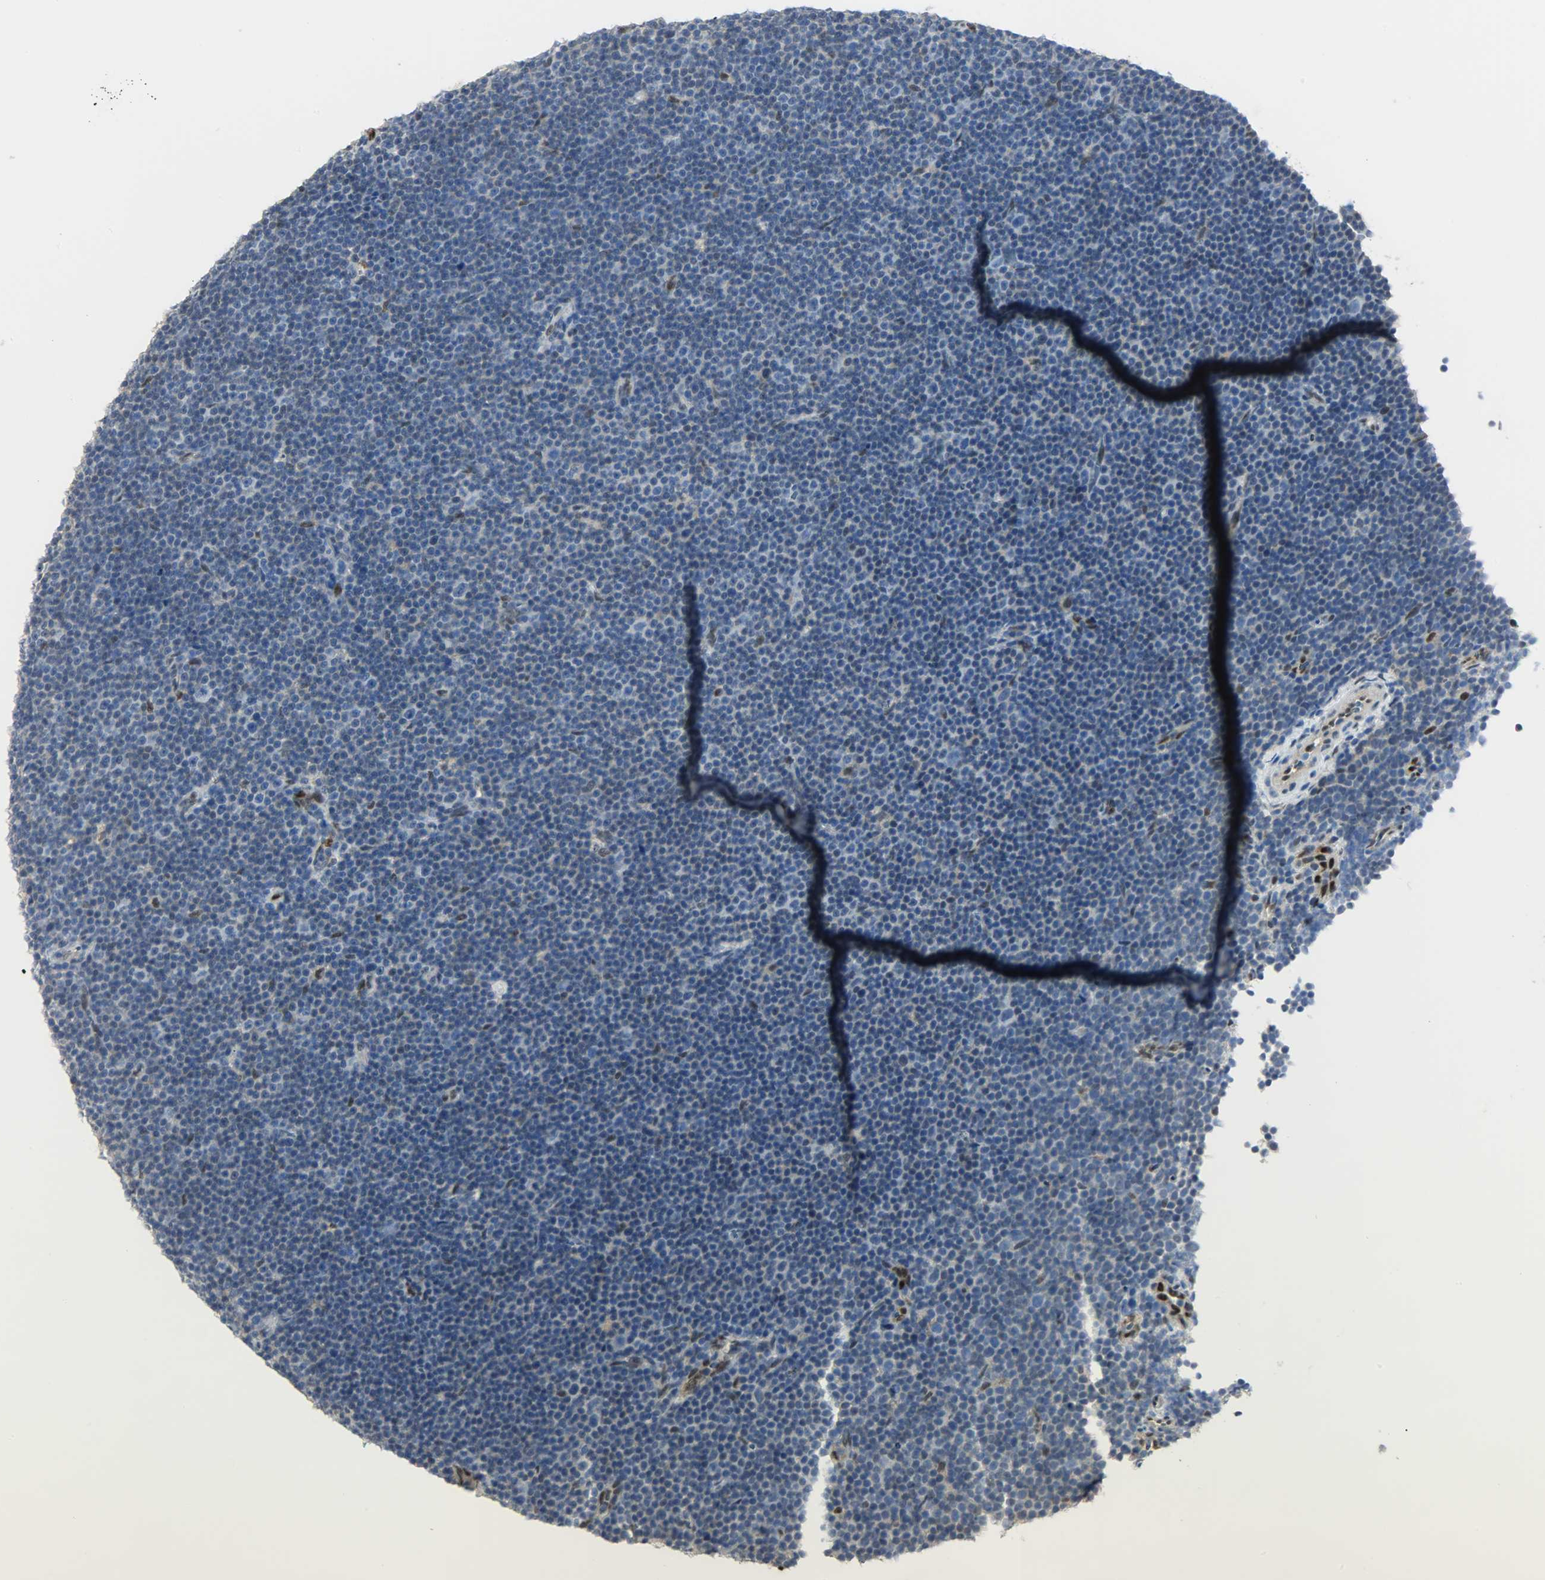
{"staining": {"intensity": "weak", "quantity": "<25%", "location": "nuclear"}, "tissue": "lymphoma", "cell_type": "Tumor cells", "image_type": "cancer", "snomed": [{"axis": "morphology", "description": "Malignant lymphoma, non-Hodgkin's type, Low grade"}, {"axis": "topography", "description": "Lymph node"}], "caption": "The image demonstrates no staining of tumor cells in lymphoma.", "gene": "NPEPL1", "patient": {"sex": "female", "age": 67}}